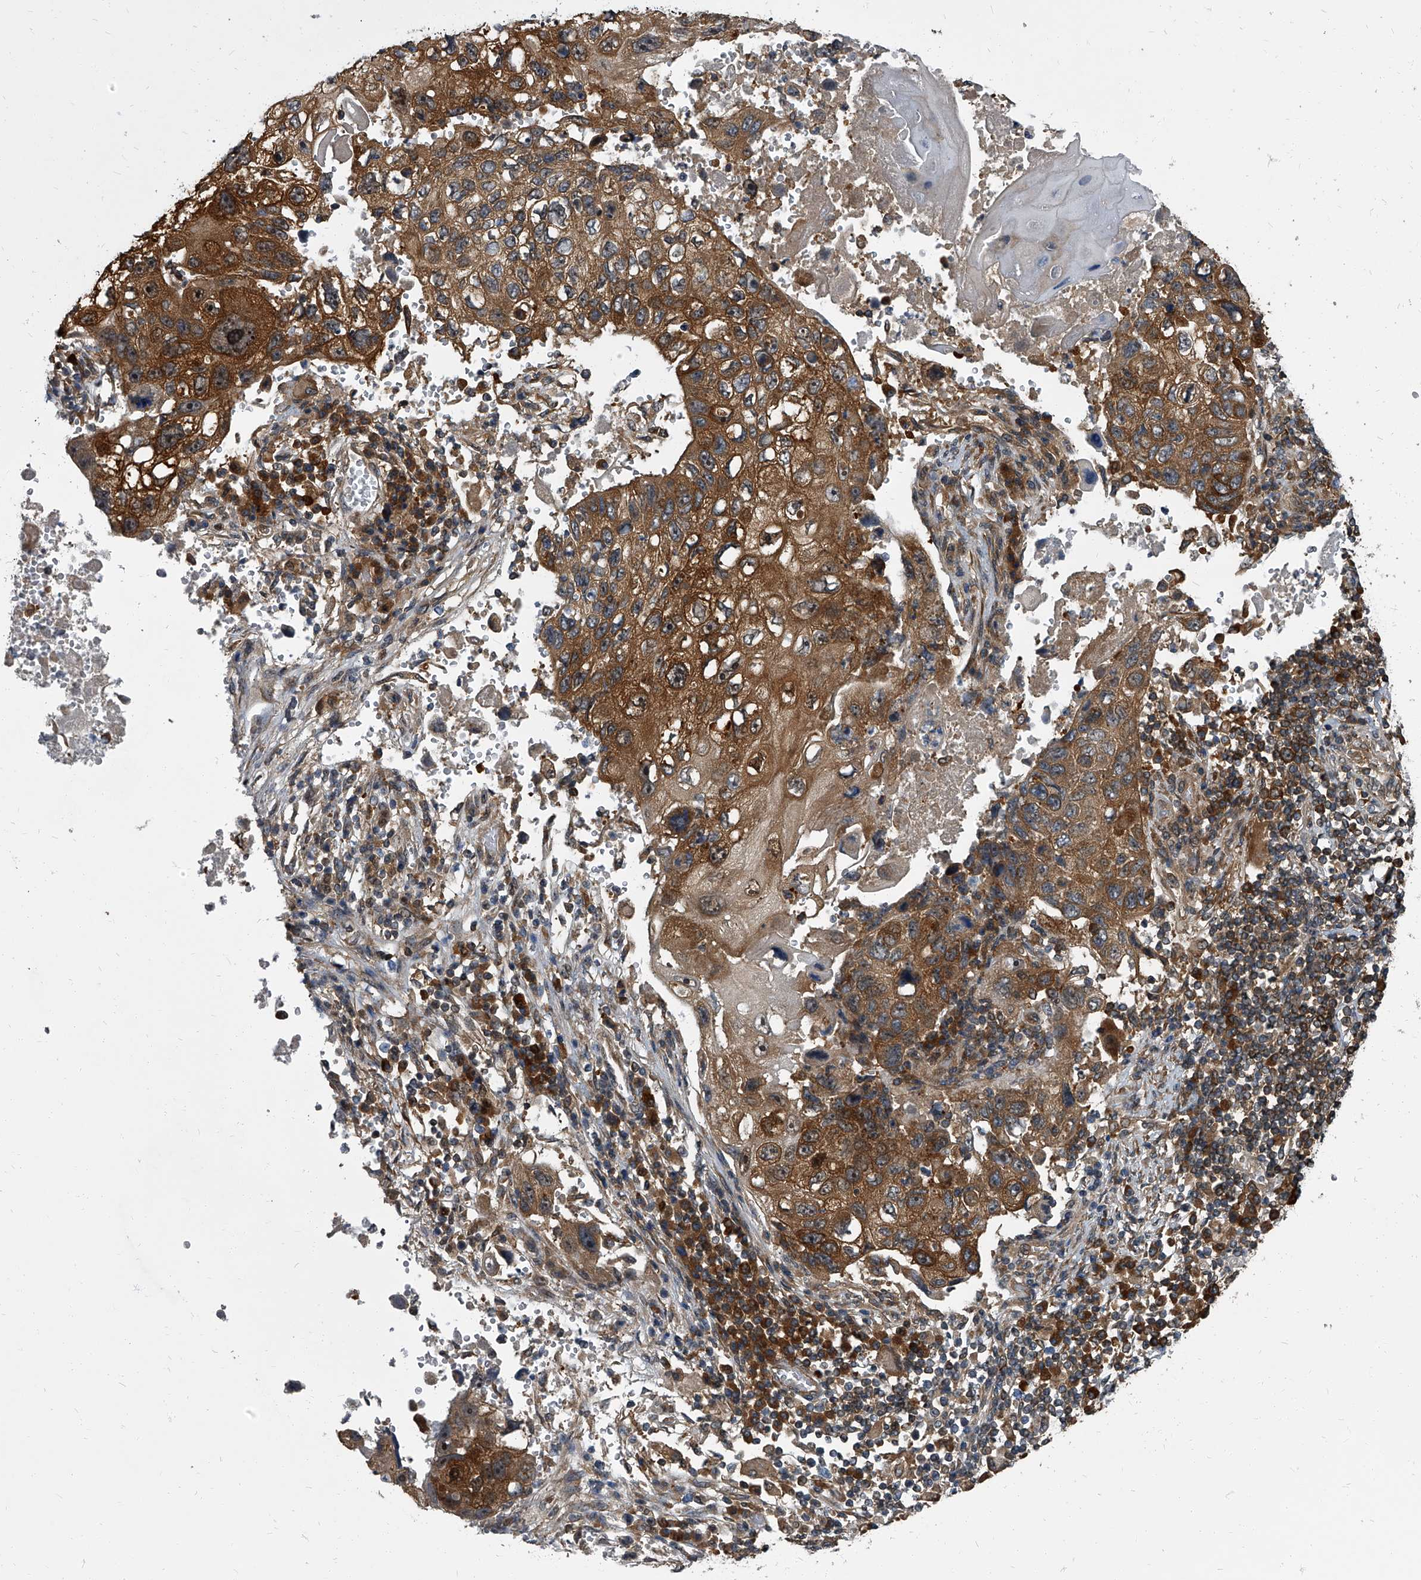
{"staining": {"intensity": "moderate", "quantity": ">75%", "location": "cytoplasmic/membranous"}, "tissue": "lung cancer", "cell_type": "Tumor cells", "image_type": "cancer", "snomed": [{"axis": "morphology", "description": "Squamous cell carcinoma, NOS"}, {"axis": "topography", "description": "Lung"}], "caption": "An image of lung cancer stained for a protein demonstrates moderate cytoplasmic/membranous brown staining in tumor cells. The protein of interest is shown in brown color, while the nuclei are stained blue.", "gene": "CDV3", "patient": {"sex": "male", "age": 61}}